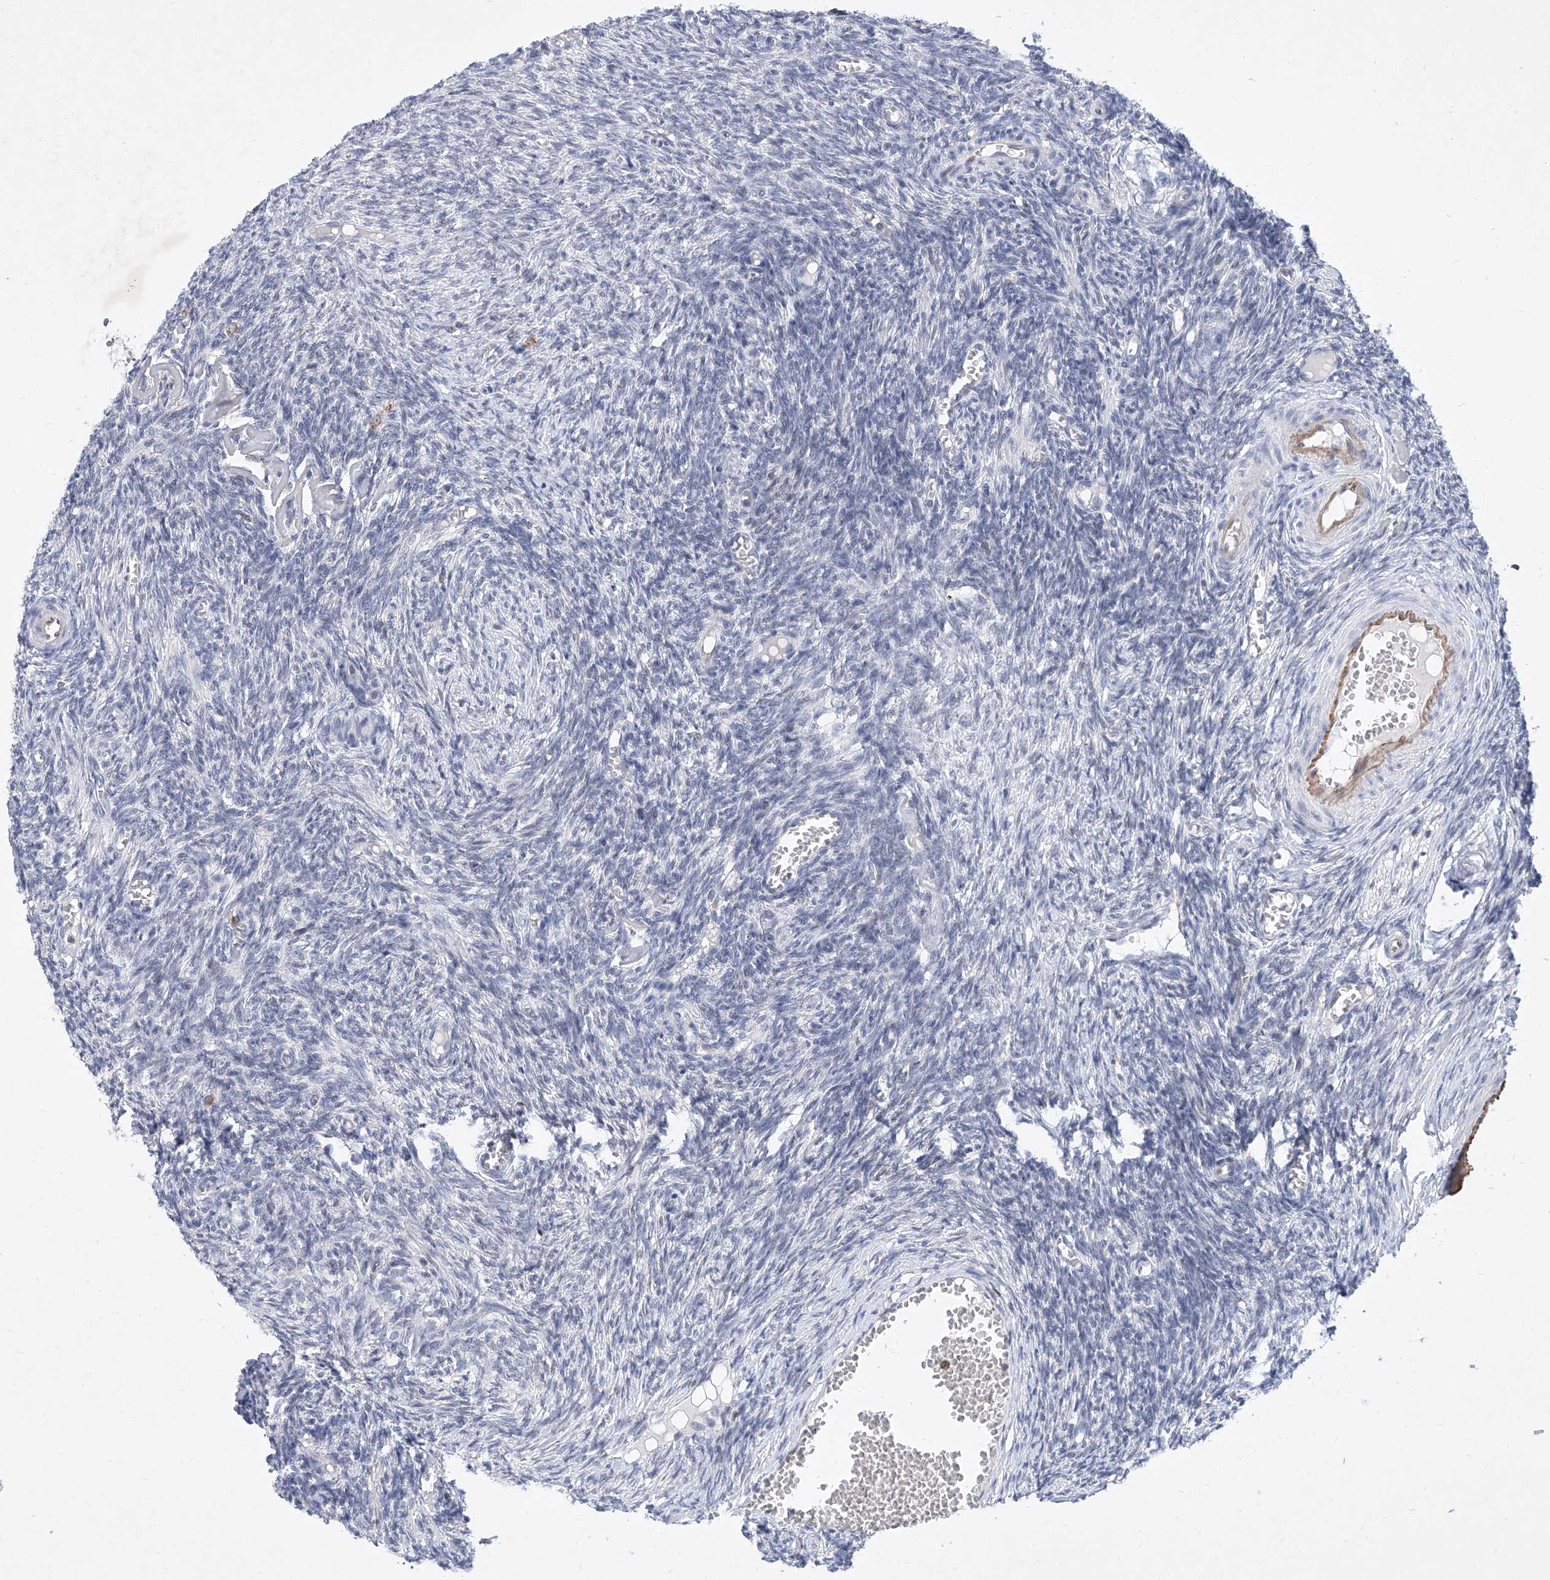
{"staining": {"intensity": "negative", "quantity": "none", "location": "none"}, "tissue": "ovary", "cell_type": "Ovarian stroma cells", "image_type": "normal", "snomed": [{"axis": "morphology", "description": "Normal tissue, NOS"}, {"axis": "topography", "description": "Ovary"}], "caption": "Image shows no protein expression in ovarian stroma cells of normal ovary.", "gene": "MX2", "patient": {"sex": "female", "age": 27}}